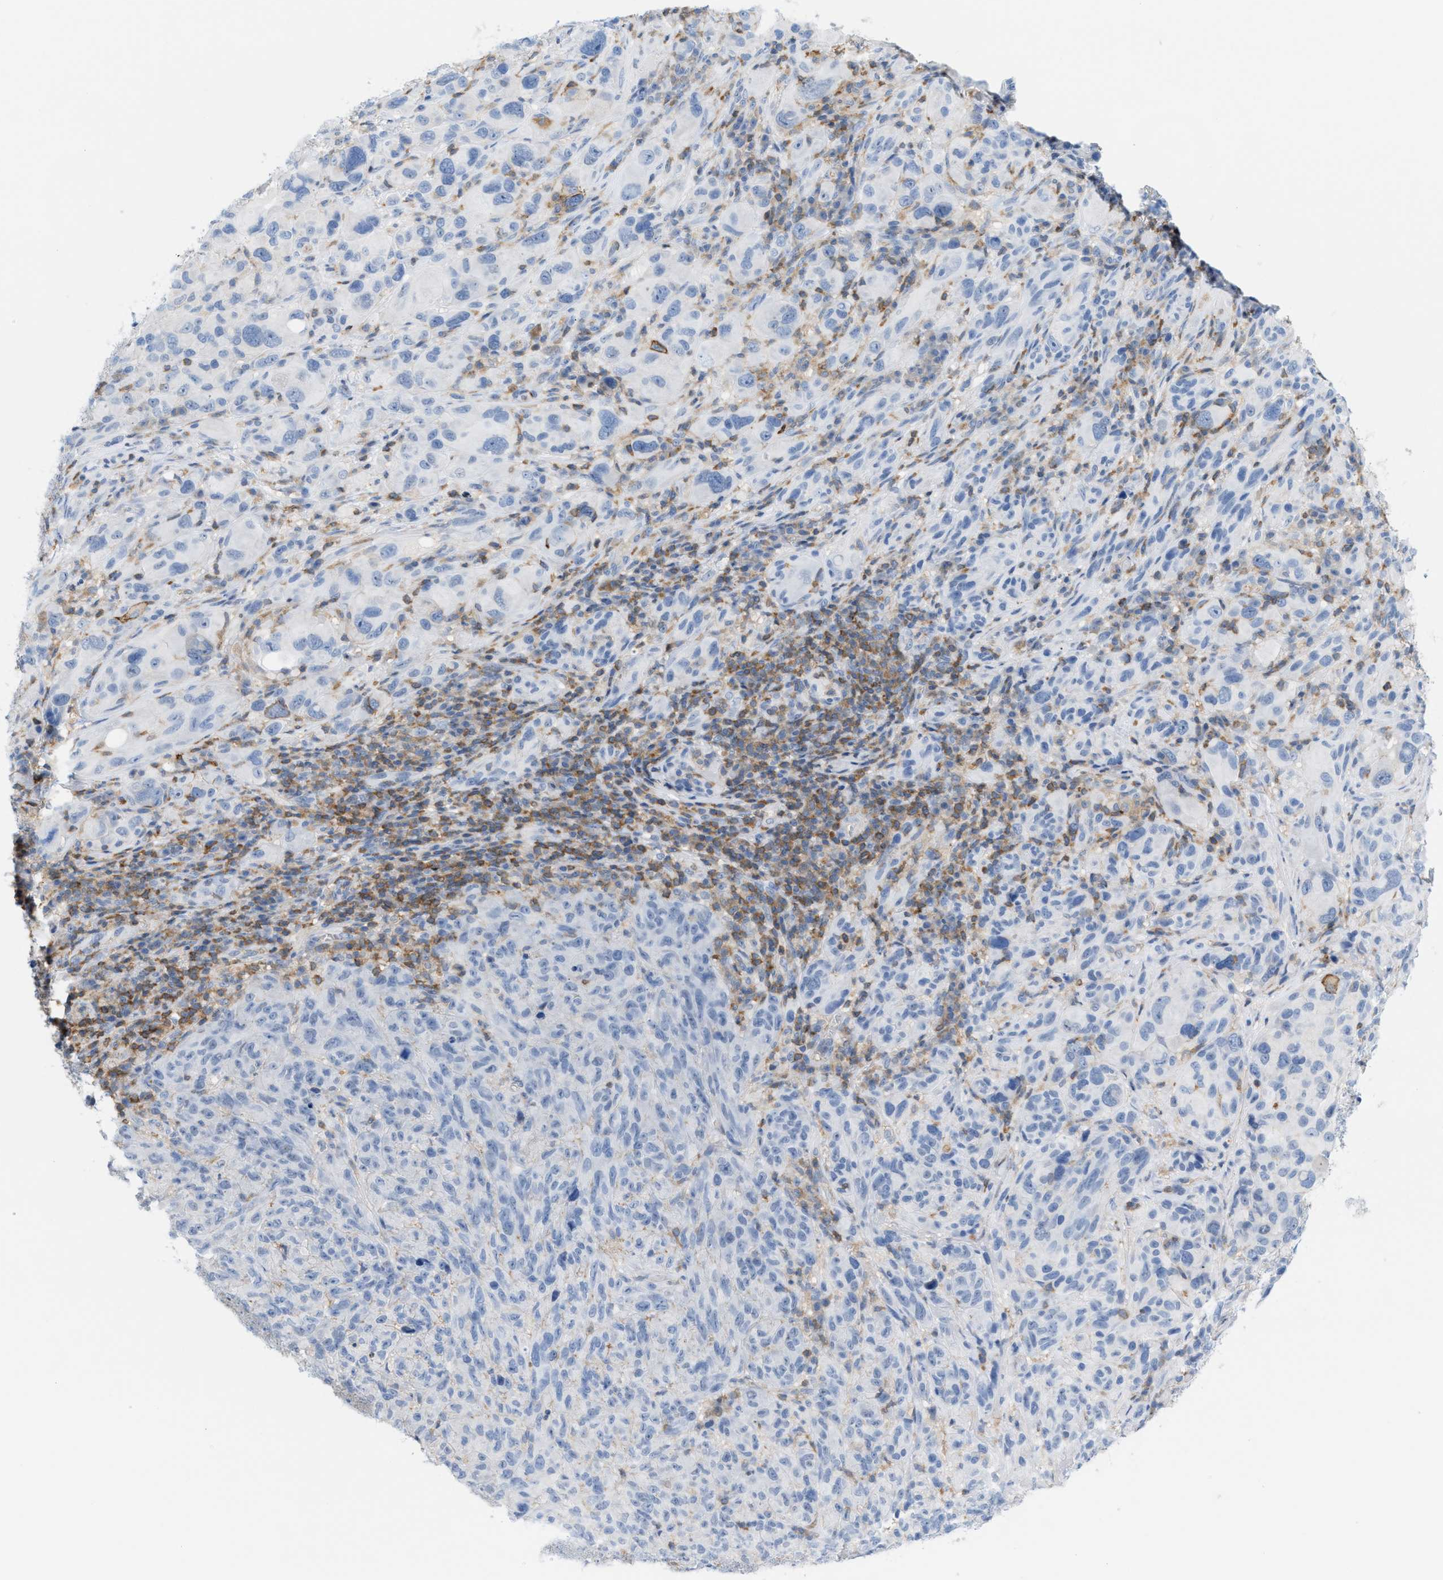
{"staining": {"intensity": "negative", "quantity": "none", "location": "none"}, "tissue": "melanoma", "cell_type": "Tumor cells", "image_type": "cancer", "snomed": [{"axis": "morphology", "description": "Malignant melanoma, NOS"}, {"axis": "topography", "description": "Skin of head"}], "caption": "This is an immunohistochemistry (IHC) micrograph of human malignant melanoma. There is no expression in tumor cells.", "gene": "IL16", "patient": {"sex": "male", "age": 96}}